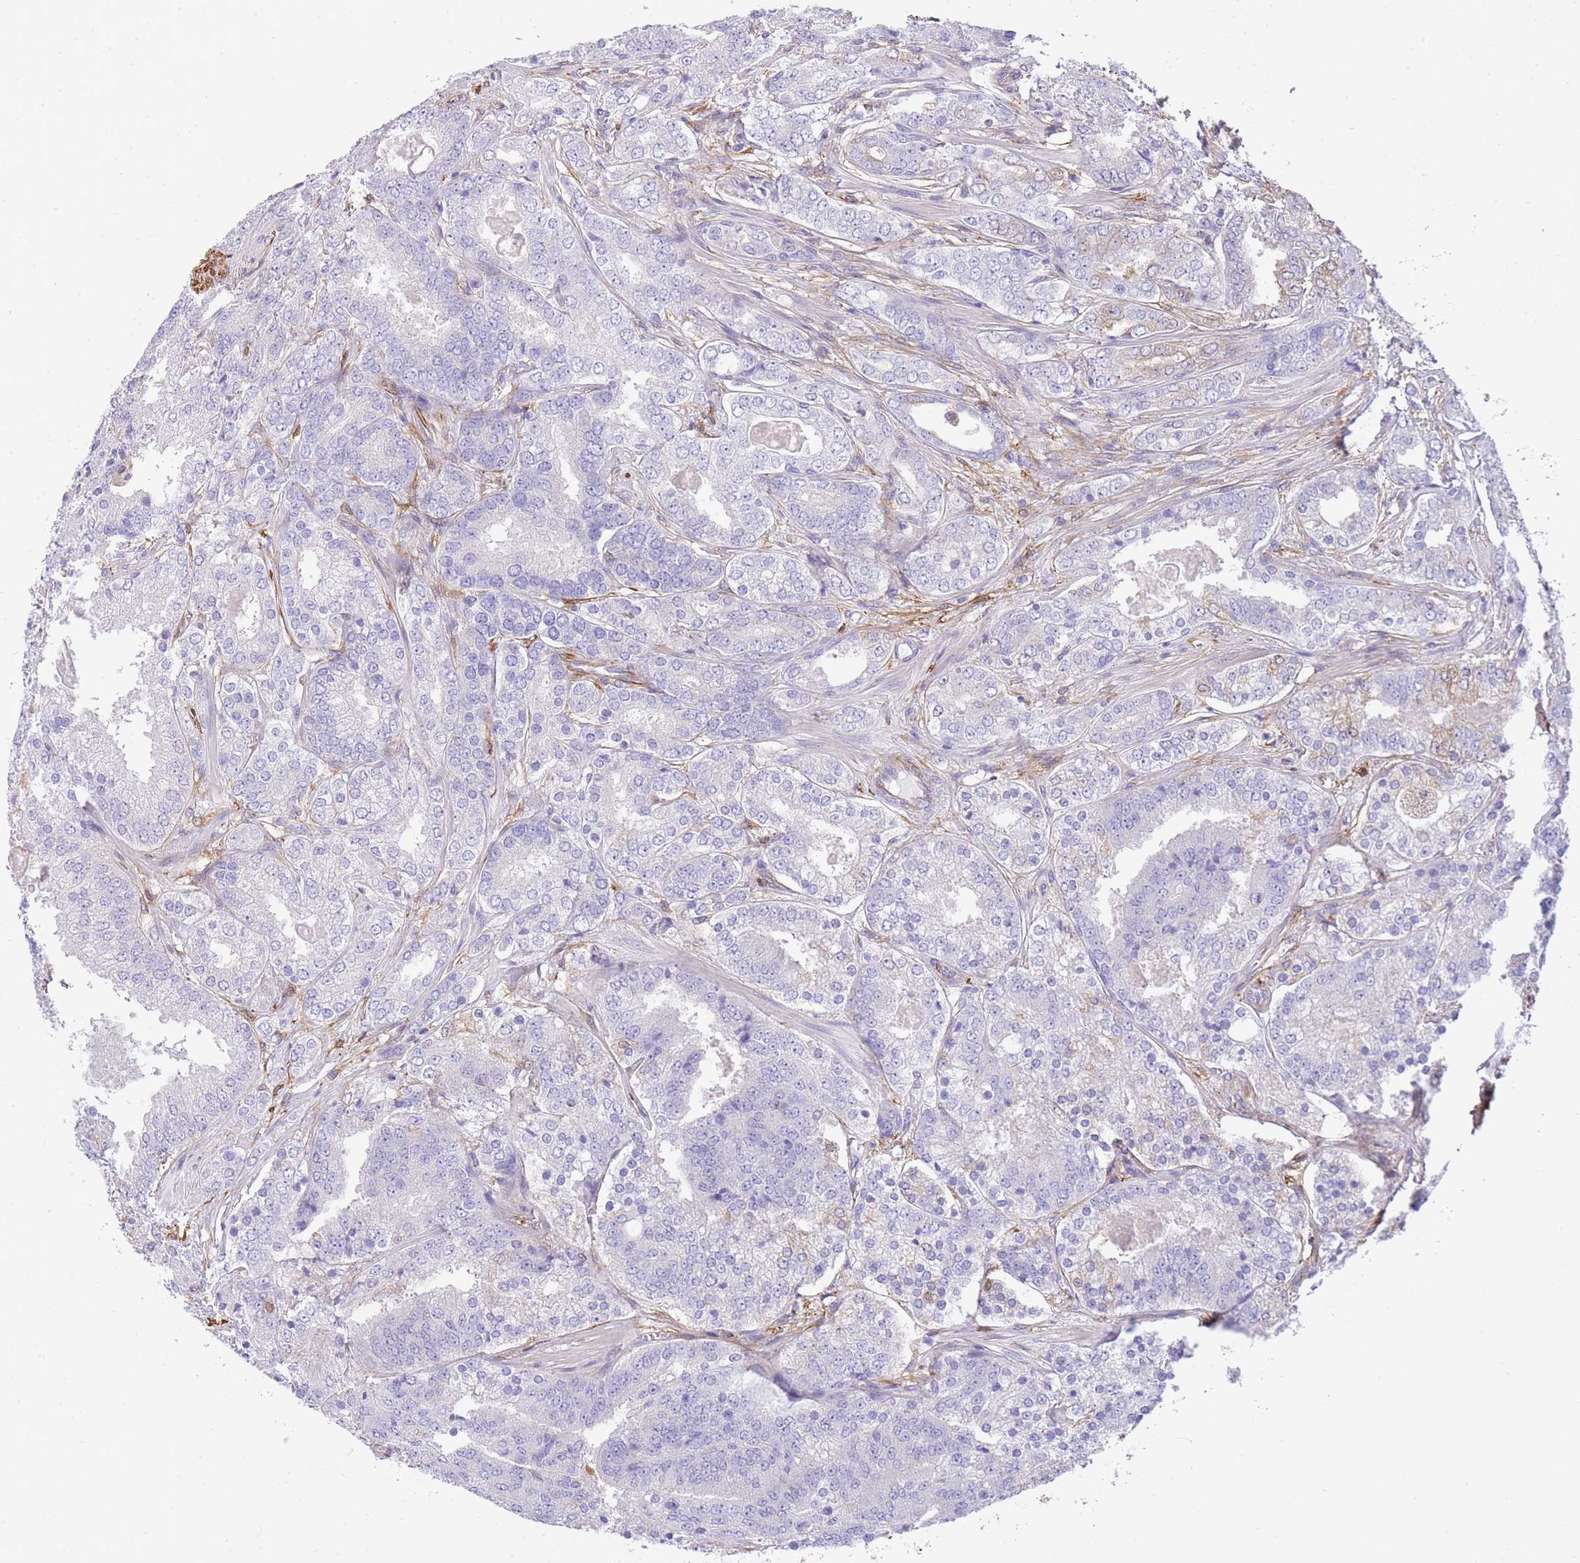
{"staining": {"intensity": "negative", "quantity": "none", "location": "none"}, "tissue": "prostate cancer", "cell_type": "Tumor cells", "image_type": "cancer", "snomed": [{"axis": "morphology", "description": "Adenocarcinoma, High grade"}, {"axis": "topography", "description": "Prostate"}], "caption": "Micrograph shows no protein staining in tumor cells of high-grade adenocarcinoma (prostate) tissue.", "gene": "ECPAS", "patient": {"sex": "male", "age": 63}}